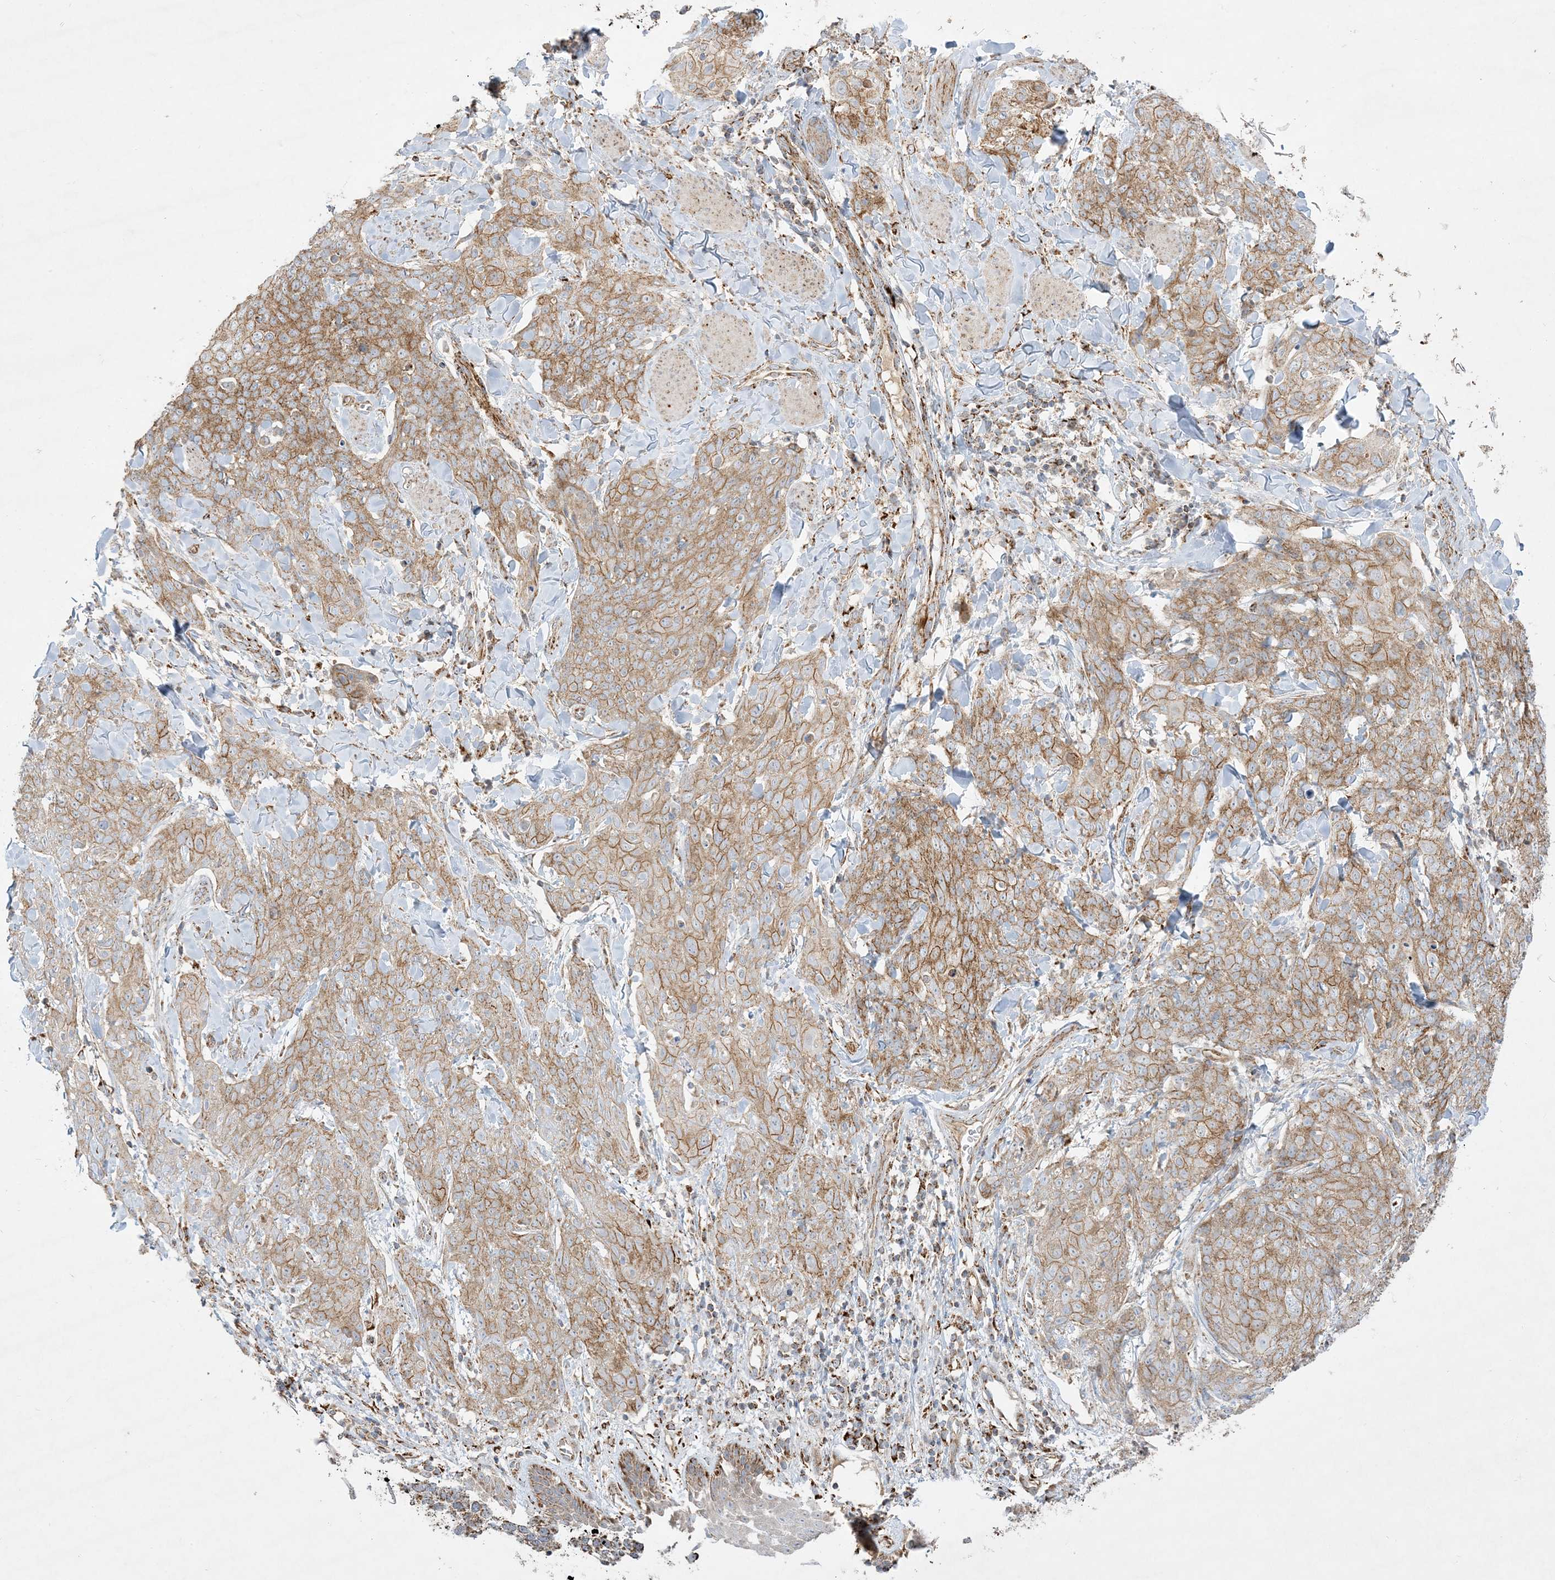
{"staining": {"intensity": "moderate", "quantity": ">75%", "location": "cytoplasmic/membranous"}, "tissue": "skin cancer", "cell_type": "Tumor cells", "image_type": "cancer", "snomed": [{"axis": "morphology", "description": "Squamous cell carcinoma, NOS"}, {"axis": "topography", "description": "Skin"}, {"axis": "topography", "description": "Vulva"}], "caption": "This image reveals skin squamous cell carcinoma stained with immunohistochemistry (IHC) to label a protein in brown. The cytoplasmic/membranous of tumor cells show moderate positivity for the protein. Nuclei are counter-stained blue.", "gene": "NDUFAF3", "patient": {"sex": "female", "age": 85}}